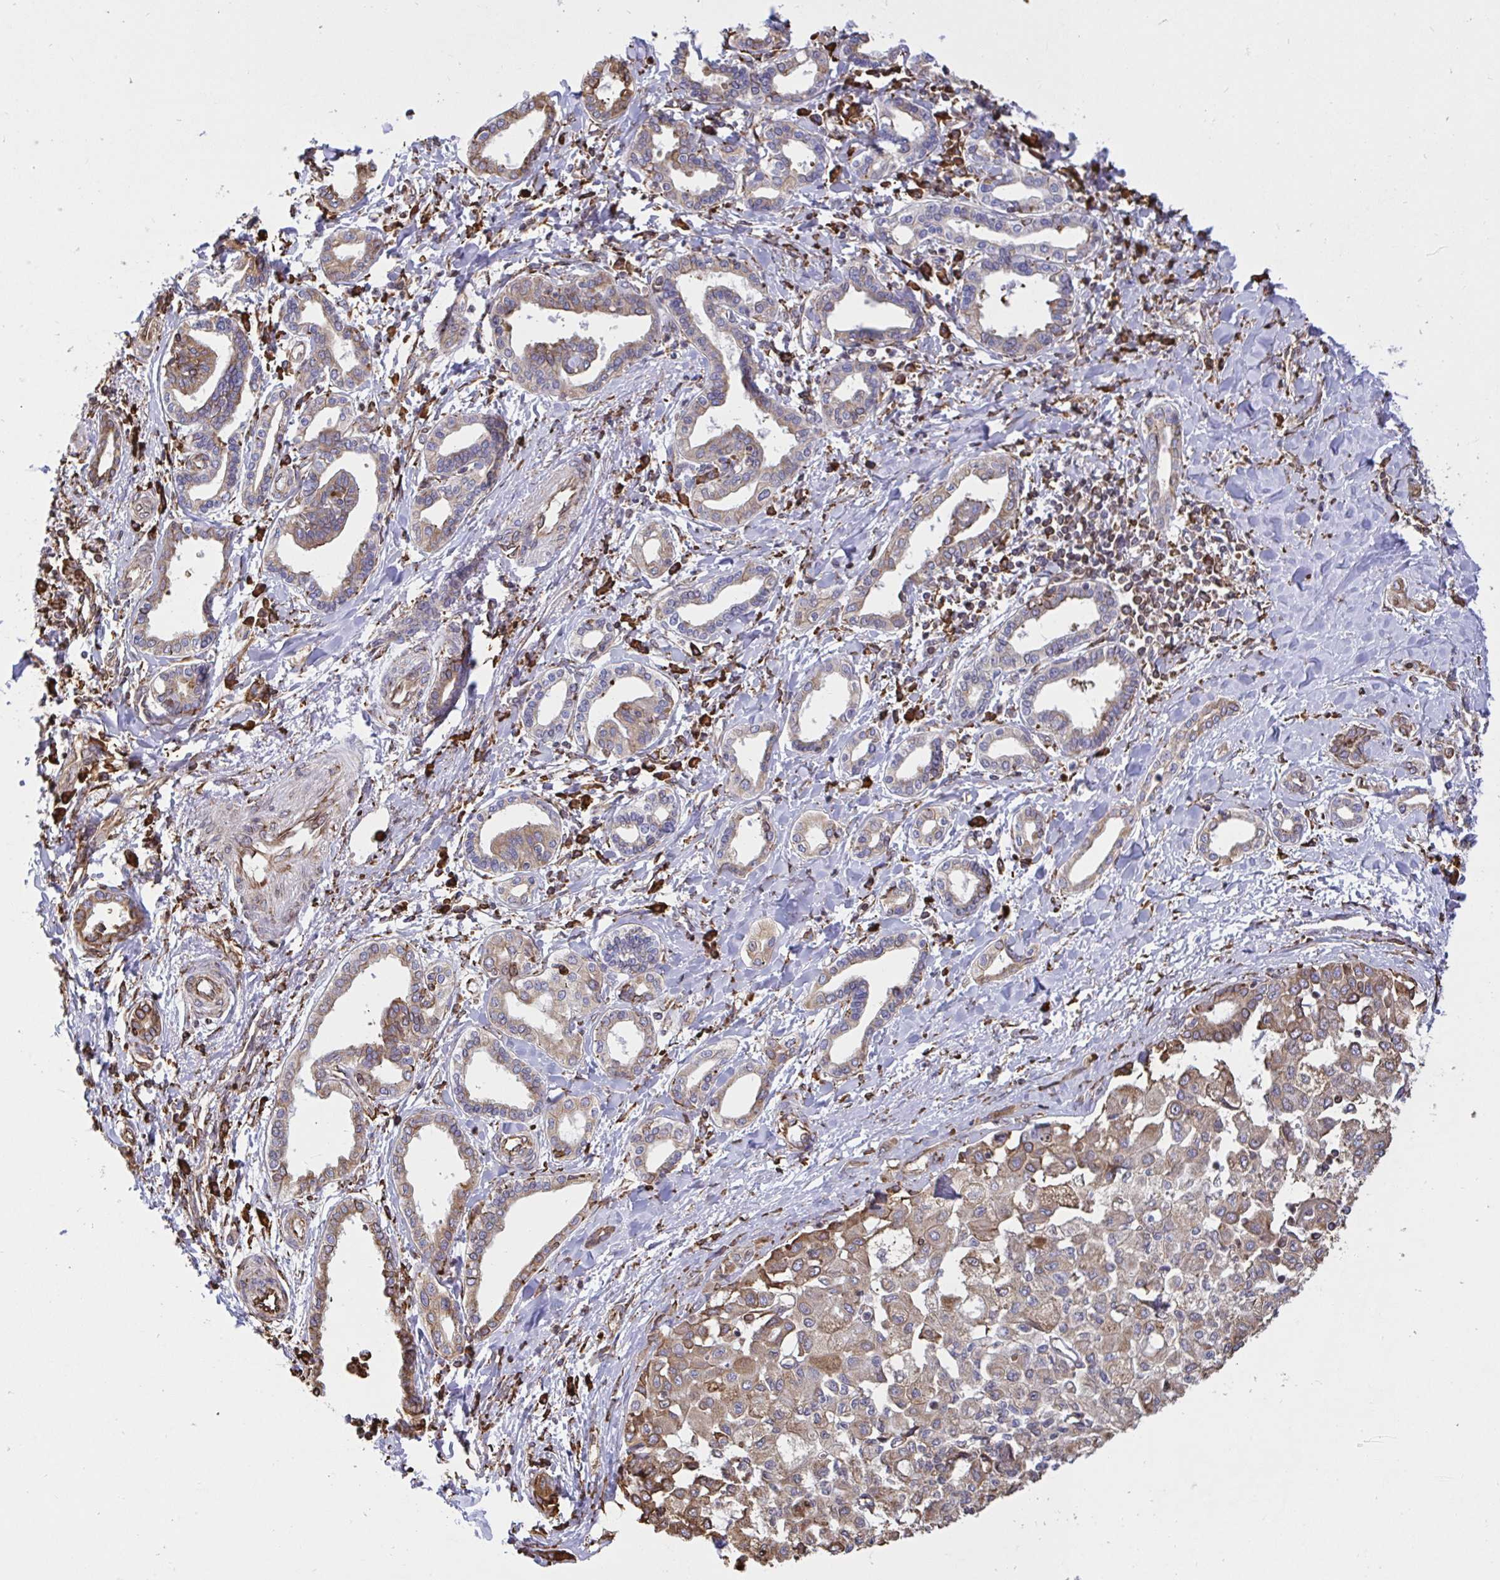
{"staining": {"intensity": "weak", "quantity": "25%-75%", "location": "cytoplasmic/membranous"}, "tissue": "liver cancer", "cell_type": "Tumor cells", "image_type": "cancer", "snomed": [{"axis": "morphology", "description": "Cholangiocarcinoma"}, {"axis": "topography", "description": "Liver"}], "caption": "Weak cytoplasmic/membranous protein staining is present in about 25%-75% of tumor cells in cholangiocarcinoma (liver).", "gene": "CLGN", "patient": {"sex": "female", "age": 77}}